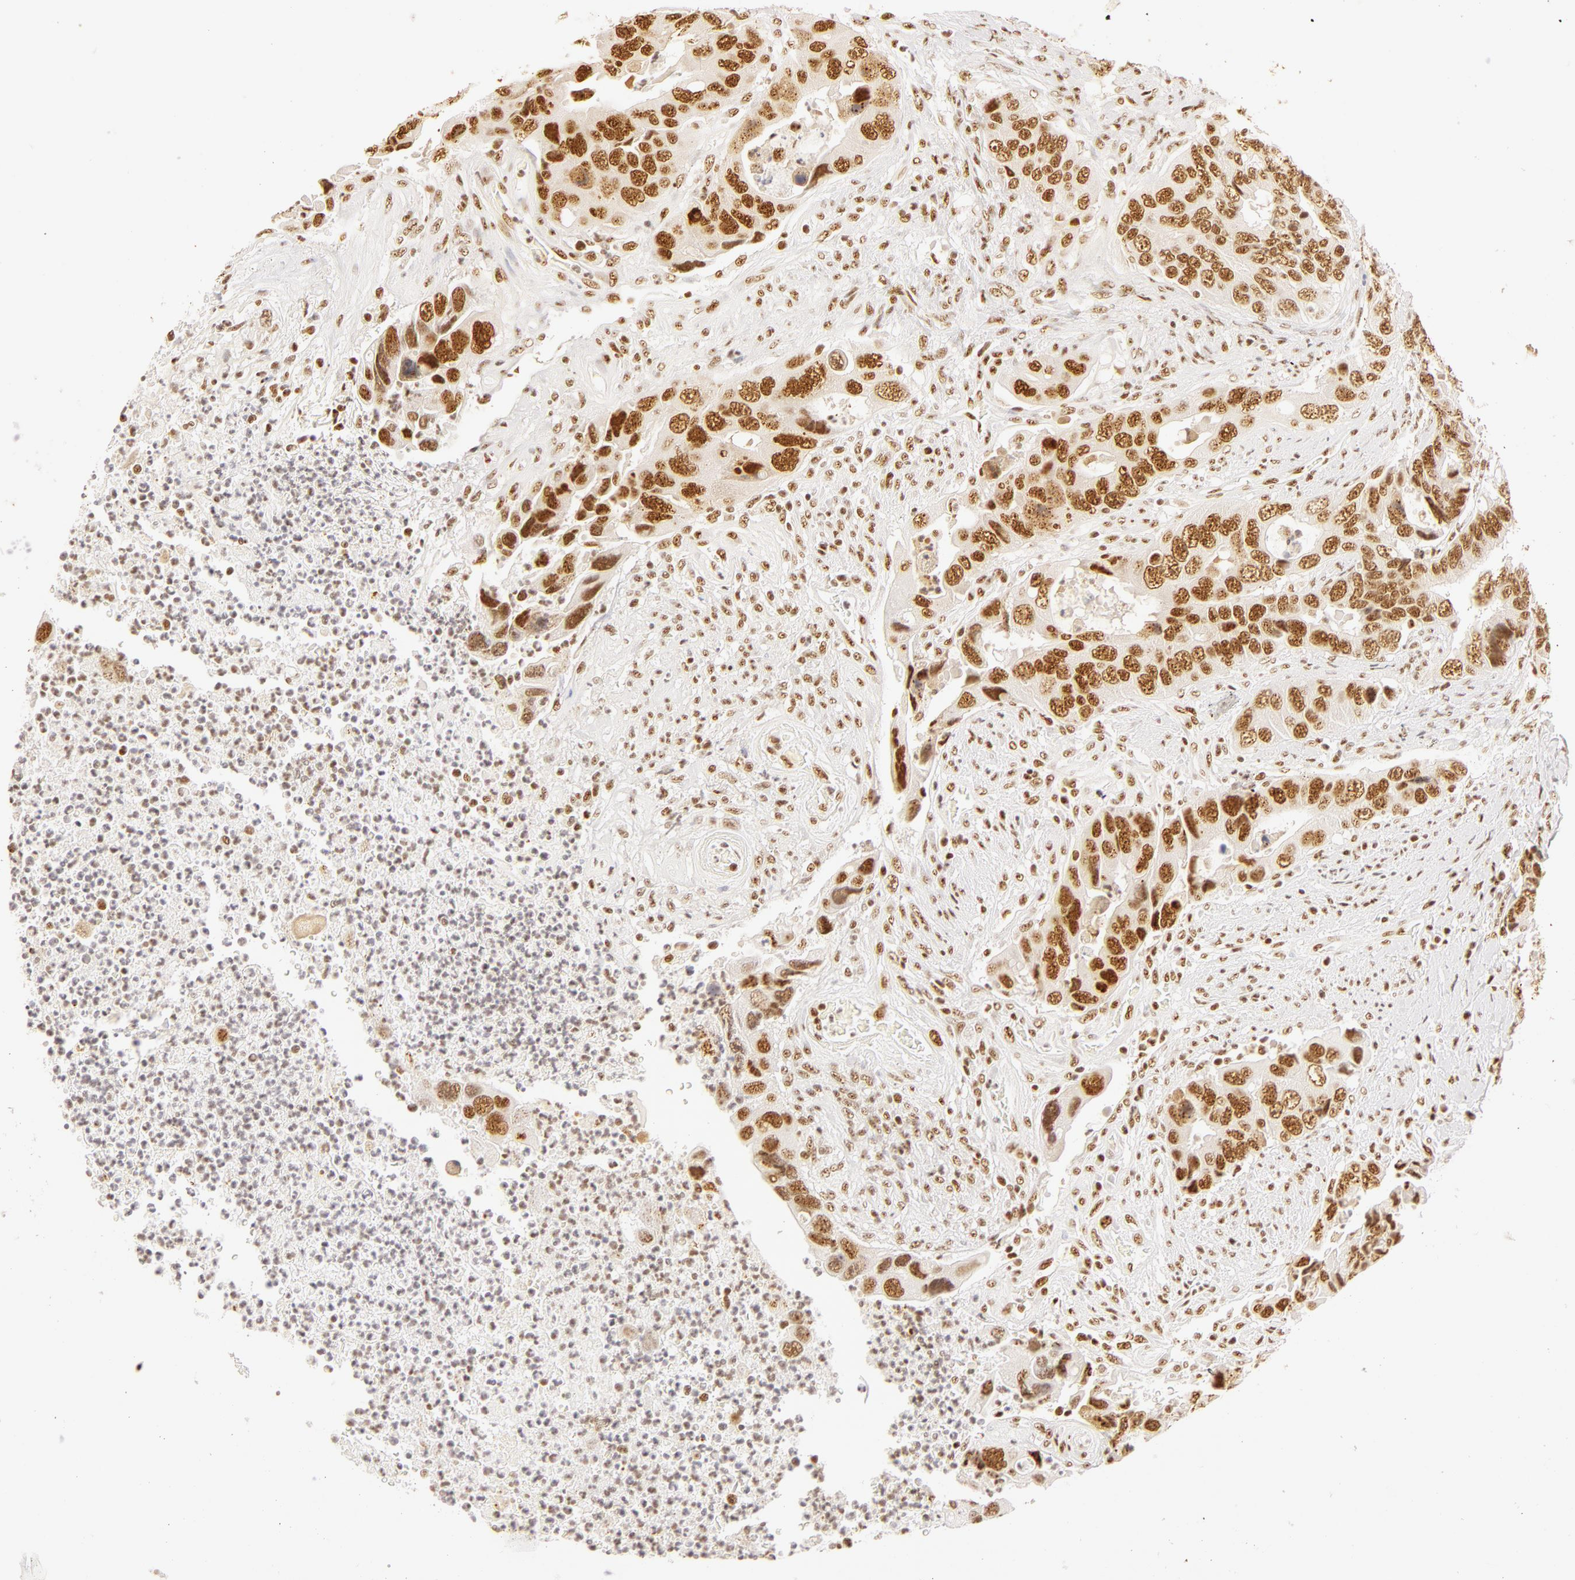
{"staining": {"intensity": "moderate", "quantity": ">75%", "location": "nuclear"}, "tissue": "colorectal cancer", "cell_type": "Tumor cells", "image_type": "cancer", "snomed": [{"axis": "morphology", "description": "Adenocarcinoma, NOS"}, {"axis": "topography", "description": "Rectum"}], "caption": "There is medium levels of moderate nuclear positivity in tumor cells of colorectal adenocarcinoma, as demonstrated by immunohistochemical staining (brown color).", "gene": "RBM39", "patient": {"sex": "female", "age": 67}}